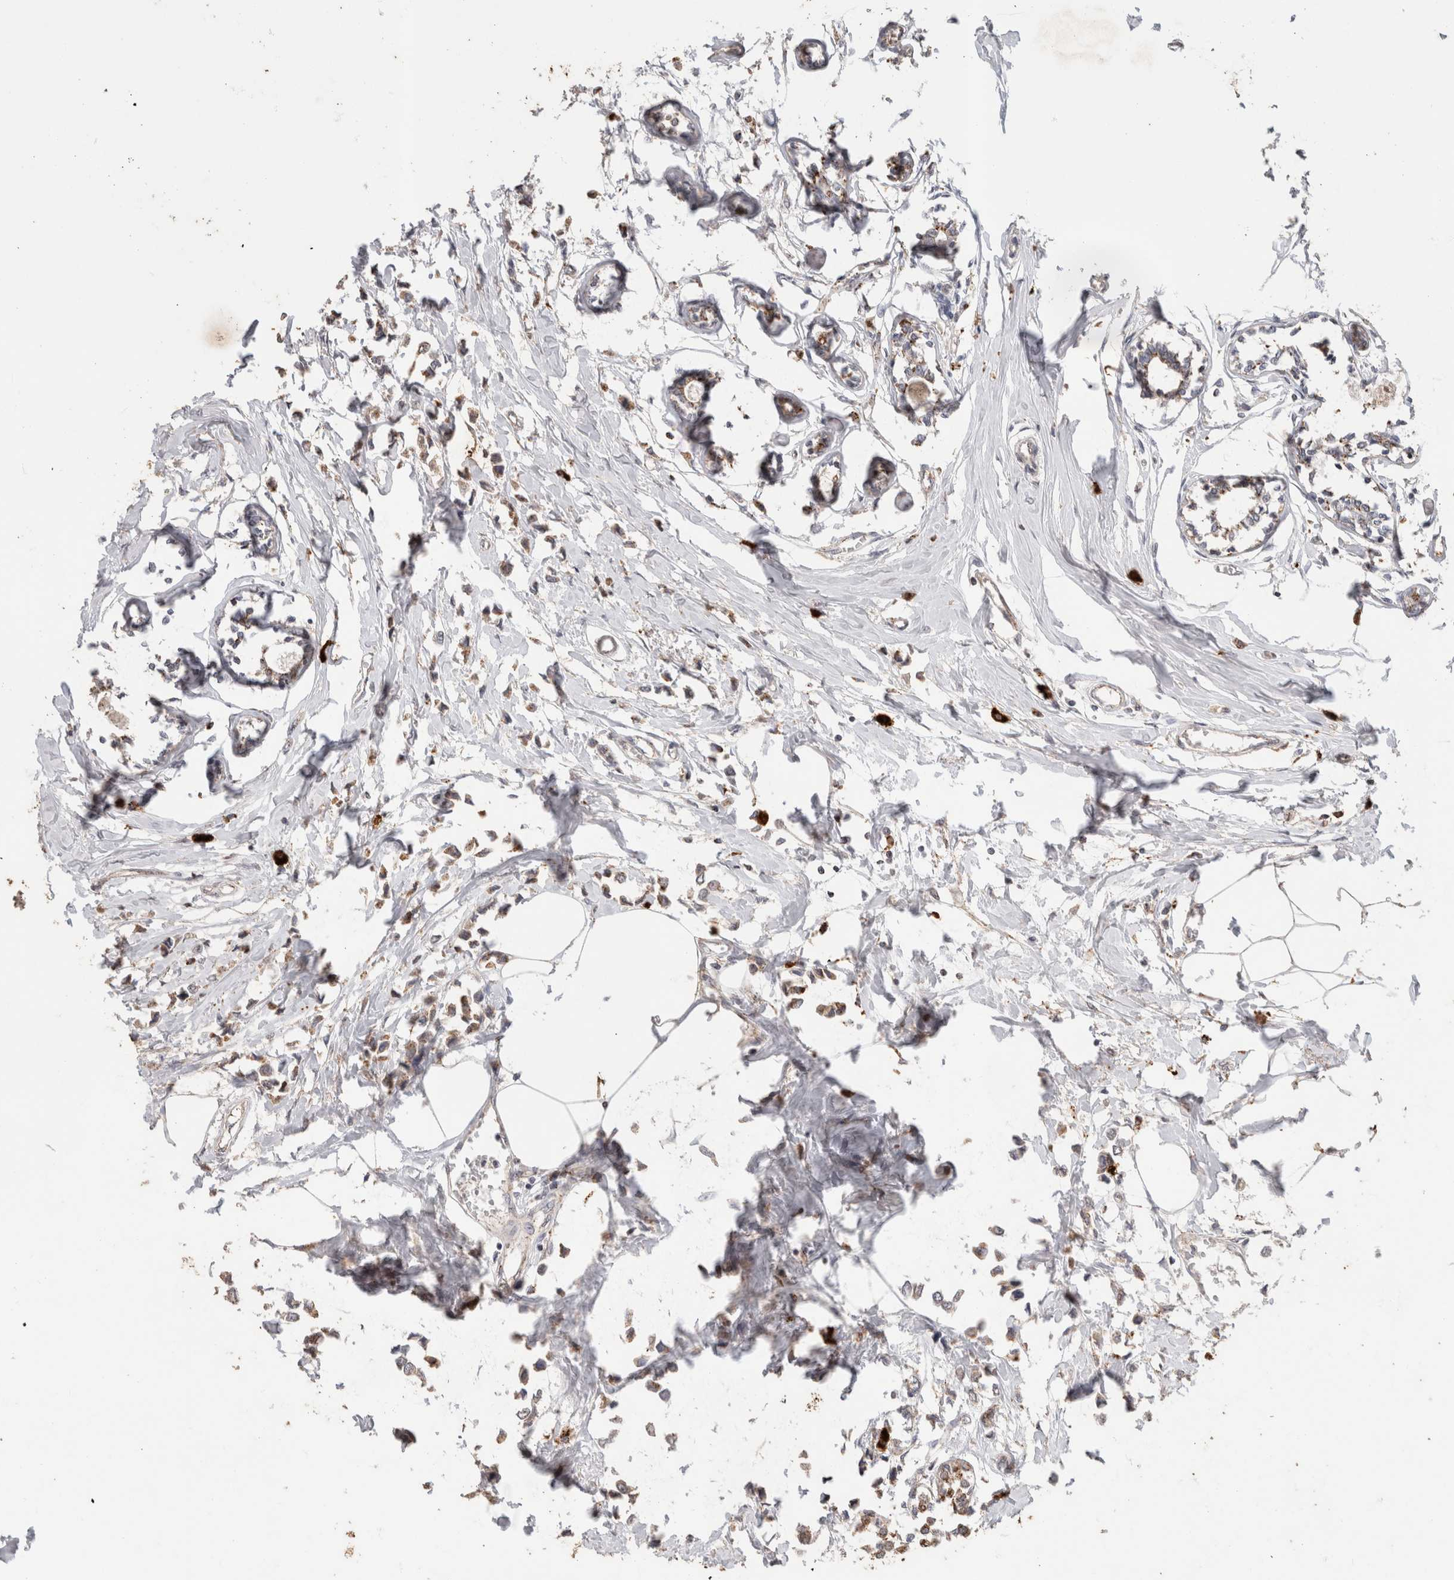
{"staining": {"intensity": "moderate", "quantity": ">75%", "location": "cytoplasmic/membranous"}, "tissue": "breast cancer", "cell_type": "Tumor cells", "image_type": "cancer", "snomed": [{"axis": "morphology", "description": "Lobular carcinoma"}, {"axis": "topography", "description": "Breast"}], "caption": "The image shows staining of breast lobular carcinoma, revealing moderate cytoplasmic/membranous protein expression (brown color) within tumor cells.", "gene": "ARSA", "patient": {"sex": "female", "age": 51}}